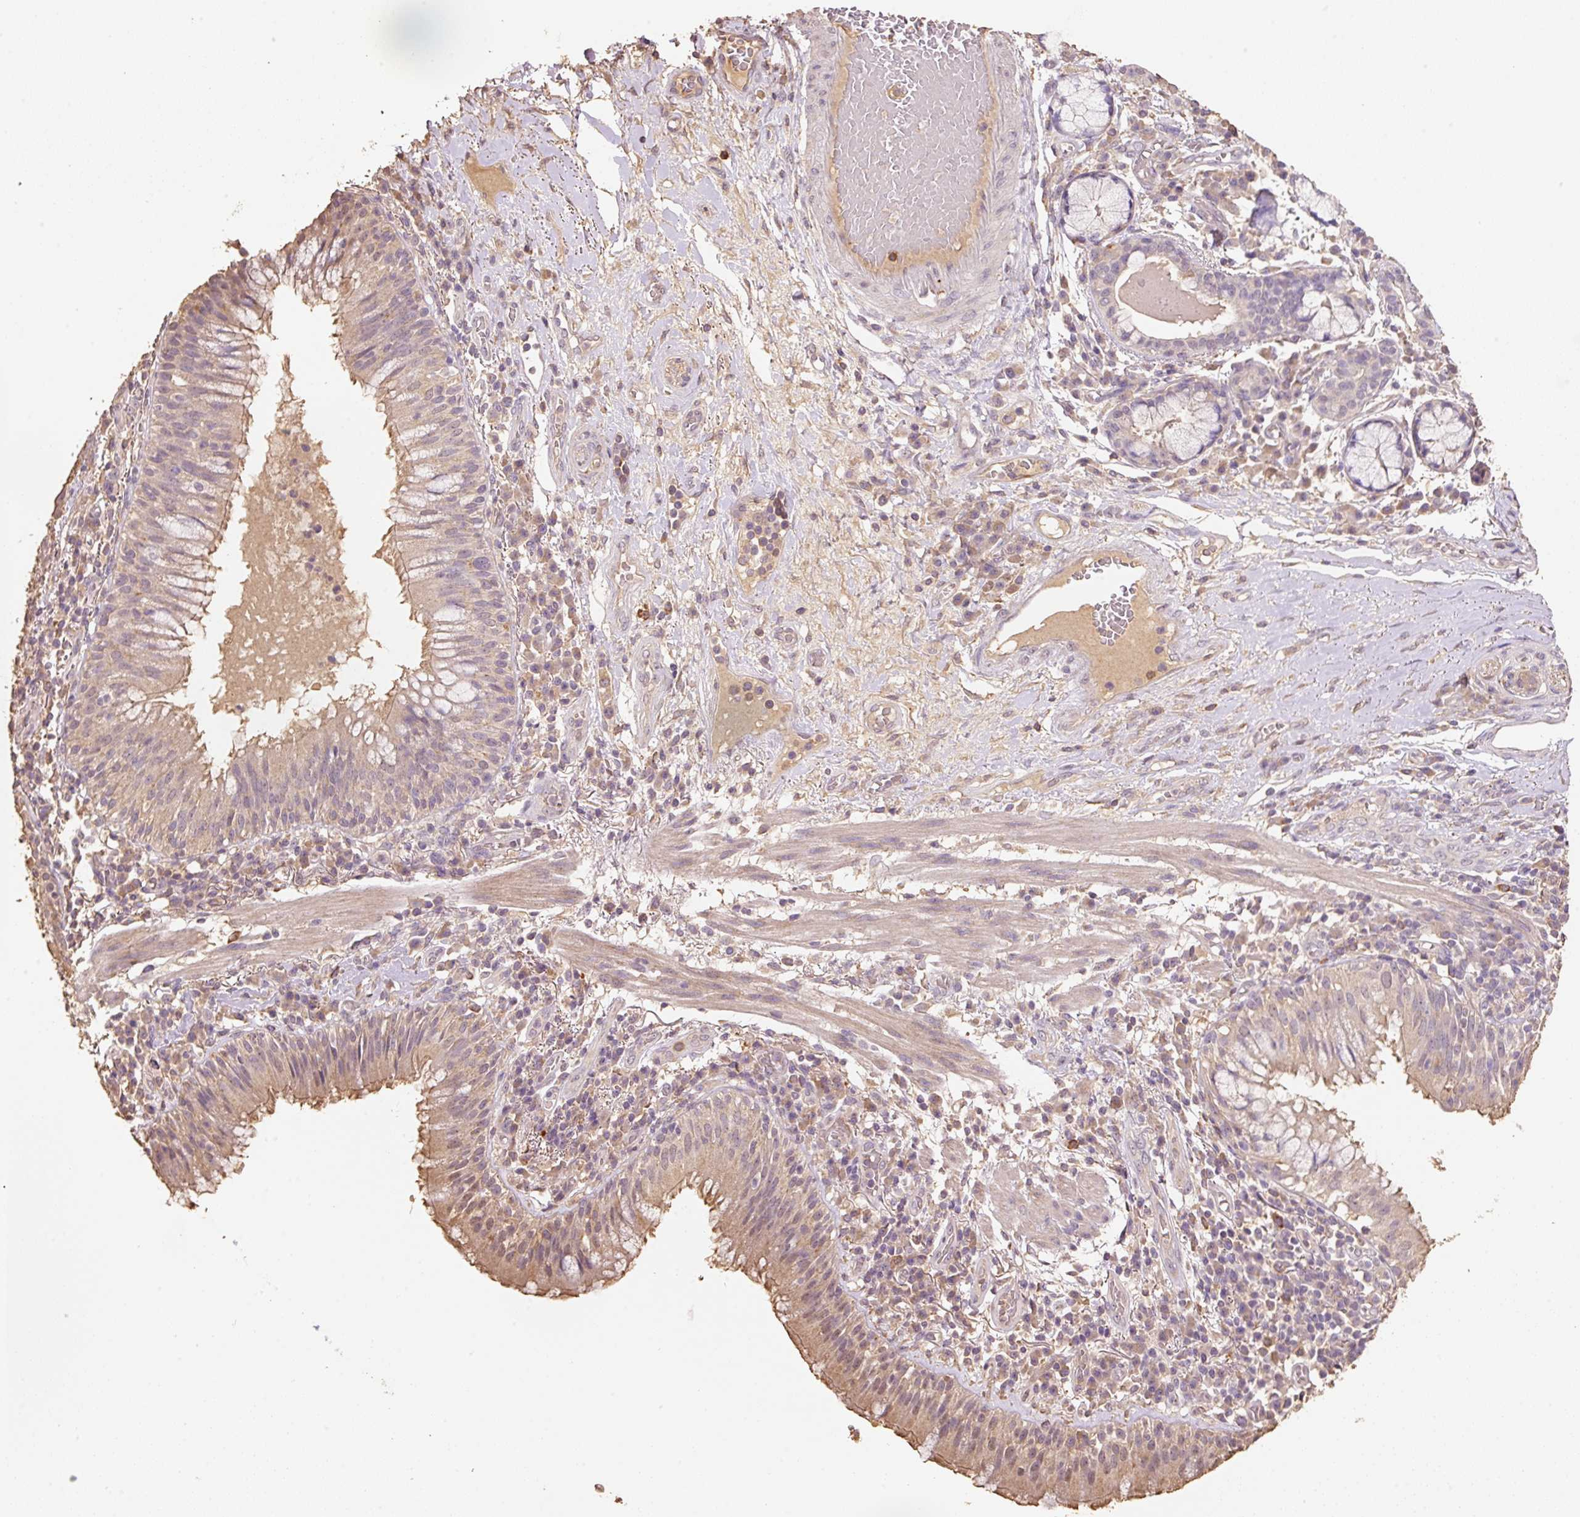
{"staining": {"intensity": "weak", "quantity": ">75%", "location": "cytoplasmic/membranous"}, "tissue": "bronchus", "cell_type": "Respiratory epithelial cells", "image_type": "normal", "snomed": [{"axis": "morphology", "description": "Normal tissue, NOS"}, {"axis": "topography", "description": "Cartilage tissue"}, {"axis": "topography", "description": "Bronchus"}], "caption": "IHC micrograph of benign human bronchus stained for a protein (brown), which reveals low levels of weak cytoplasmic/membranous staining in approximately >75% of respiratory epithelial cells.", "gene": "HERC2", "patient": {"sex": "male", "age": 56}}